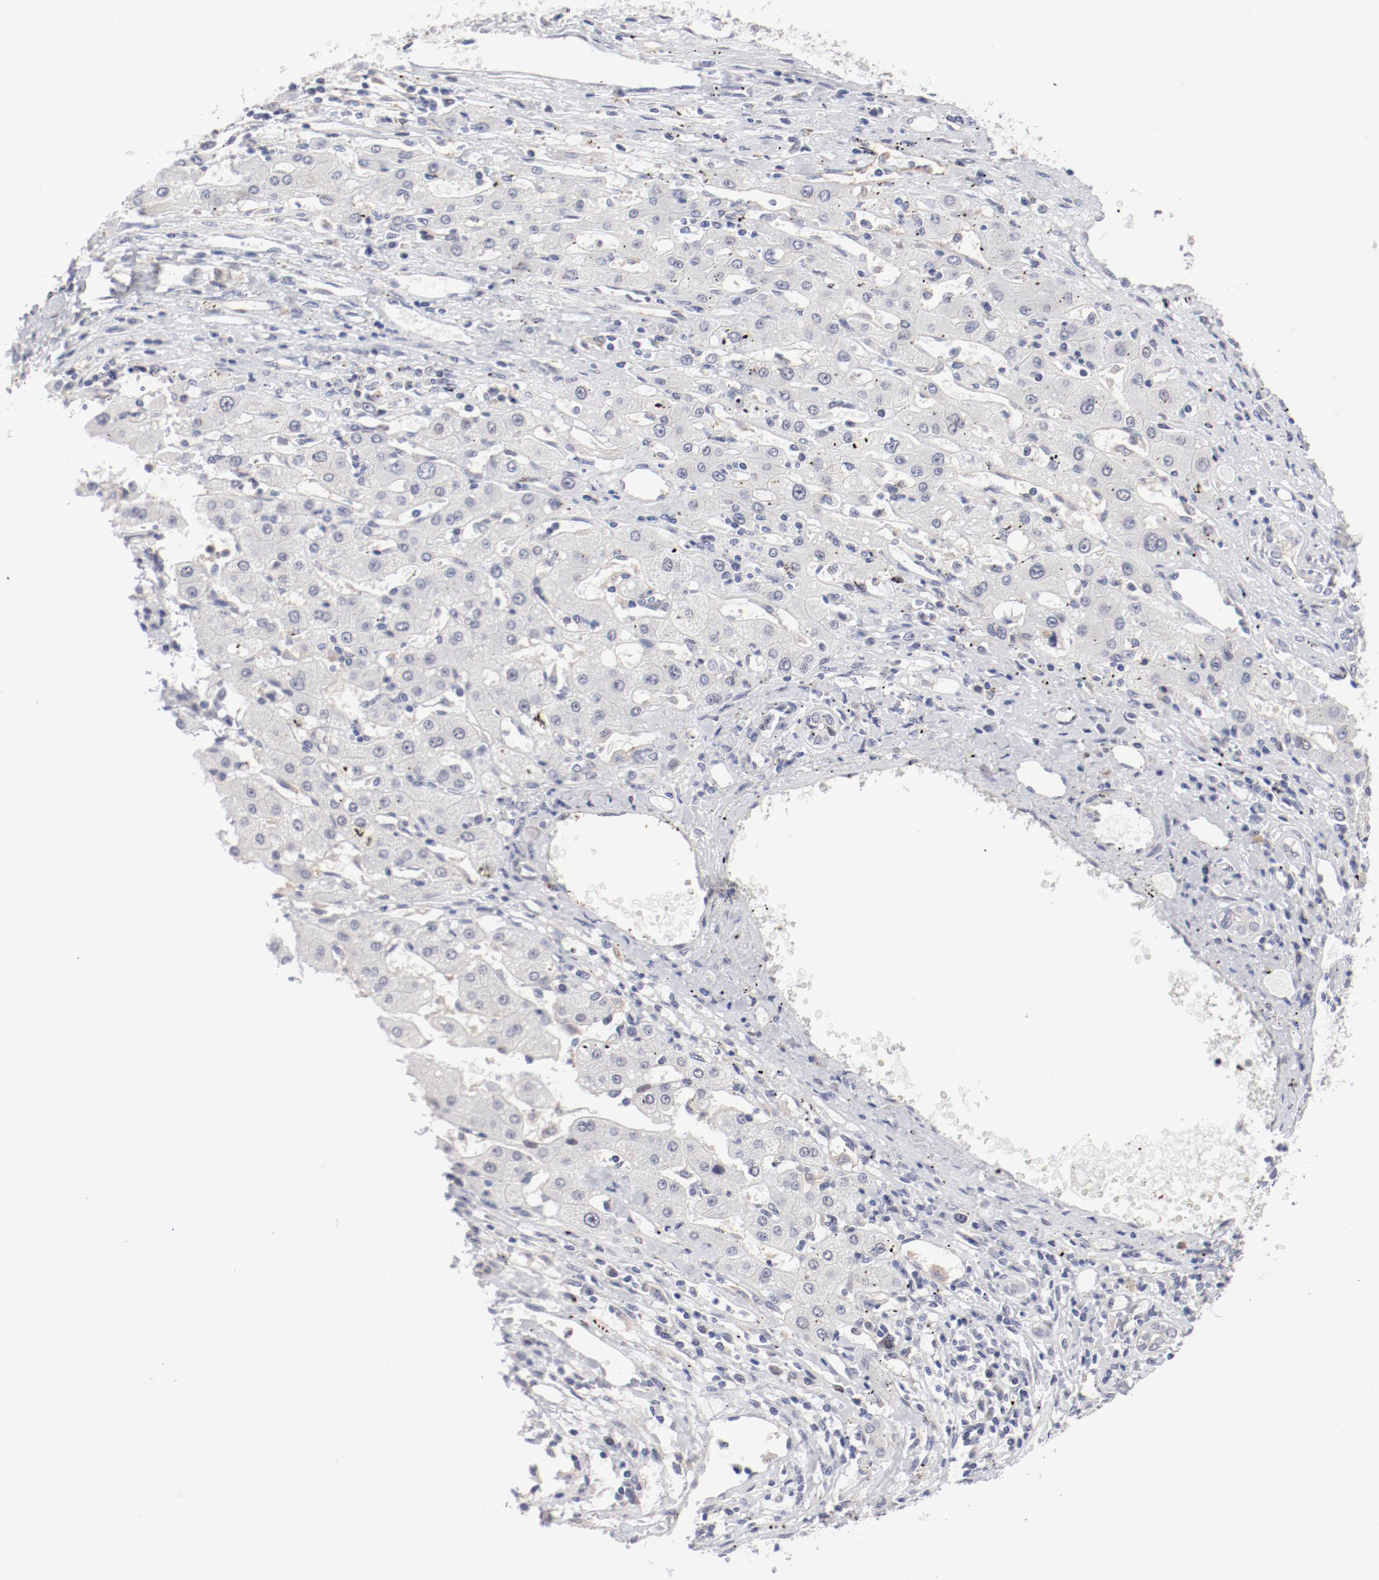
{"staining": {"intensity": "negative", "quantity": "none", "location": "none"}, "tissue": "liver cancer", "cell_type": "Tumor cells", "image_type": "cancer", "snomed": [{"axis": "morphology", "description": "Carcinoma, Hepatocellular, NOS"}, {"axis": "topography", "description": "Liver"}], "caption": "IHC image of human liver cancer (hepatocellular carcinoma) stained for a protein (brown), which displays no expression in tumor cells.", "gene": "FSCB", "patient": {"sex": "male", "age": 72}}